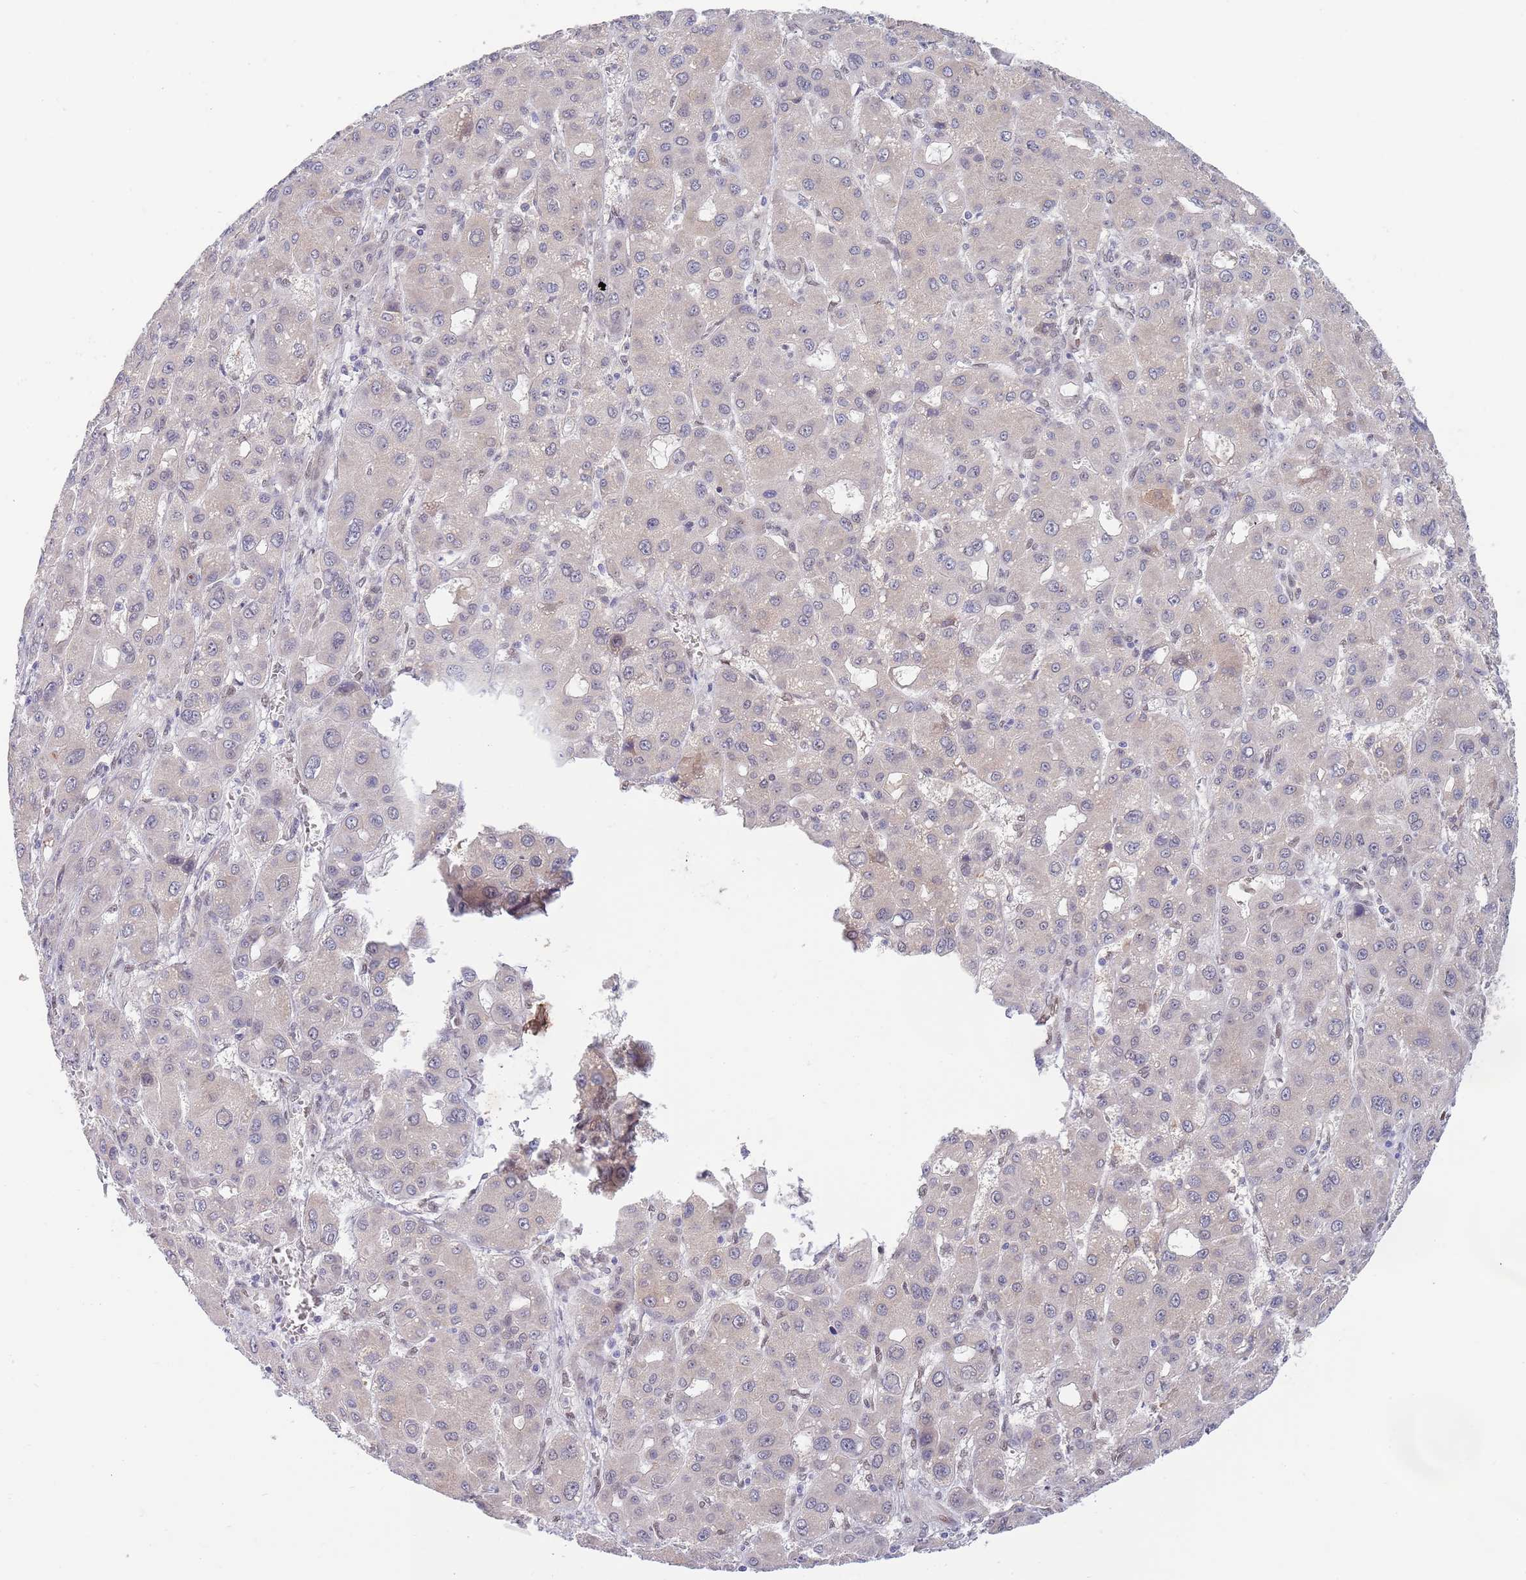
{"staining": {"intensity": "negative", "quantity": "none", "location": "none"}, "tissue": "liver cancer", "cell_type": "Tumor cells", "image_type": "cancer", "snomed": [{"axis": "morphology", "description": "Carcinoma, Hepatocellular, NOS"}, {"axis": "topography", "description": "Liver"}], "caption": "DAB immunohistochemical staining of liver cancer (hepatocellular carcinoma) reveals no significant expression in tumor cells.", "gene": "NLRP6", "patient": {"sex": "male", "age": 55}}